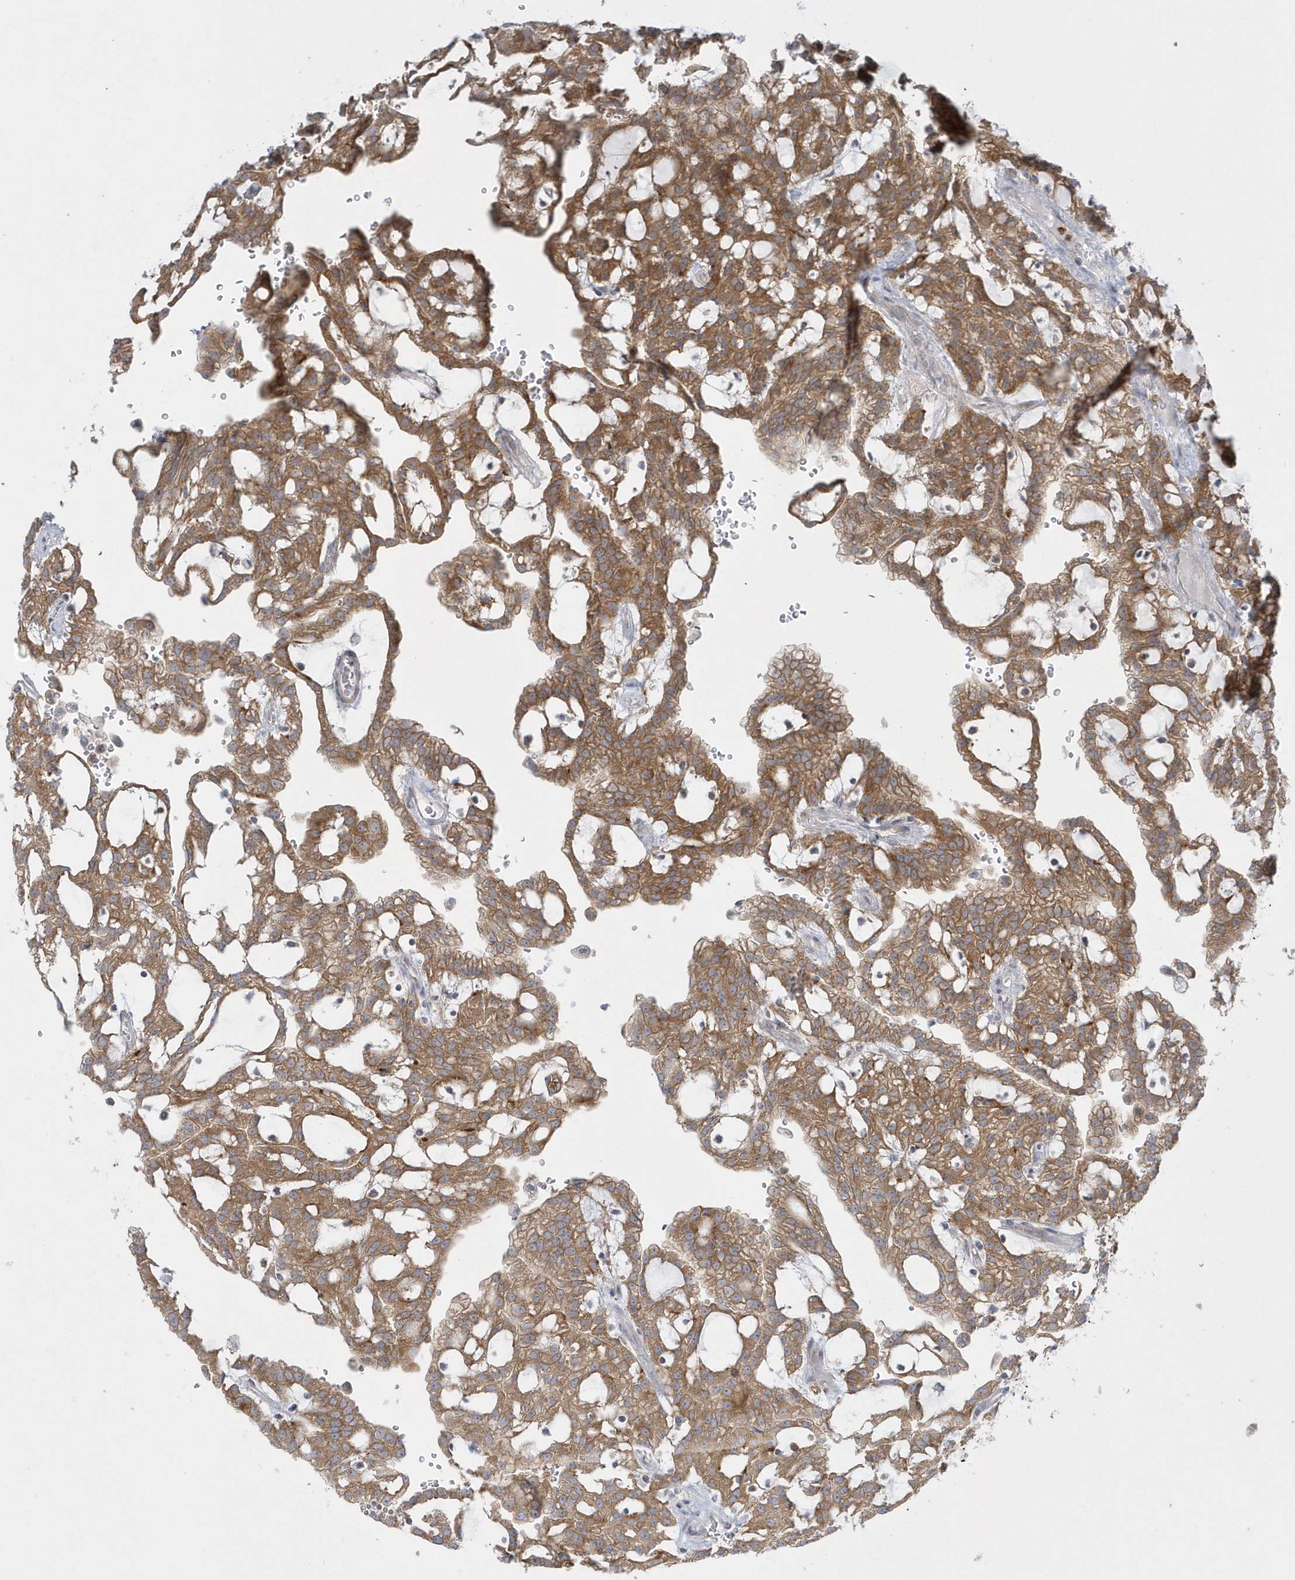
{"staining": {"intensity": "moderate", "quantity": ">75%", "location": "cytoplasmic/membranous"}, "tissue": "renal cancer", "cell_type": "Tumor cells", "image_type": "cancer", "snomed": [{"axis": "morphology", "description": "Adenocarcinoma, NOS"}, {"axis": "topography", "description": "Kidney"}], "caption": "Renal cancer stained with DAB (3,3'-diaminobenzidine) IHC reveals medium levels of moderate cytoplasmic/membranous positivity in approximately >75% of tumor cells. Nuclei are stained in blue.", "gene": "DNAJC18", "patient": {"sex": "male", "age": 63}}